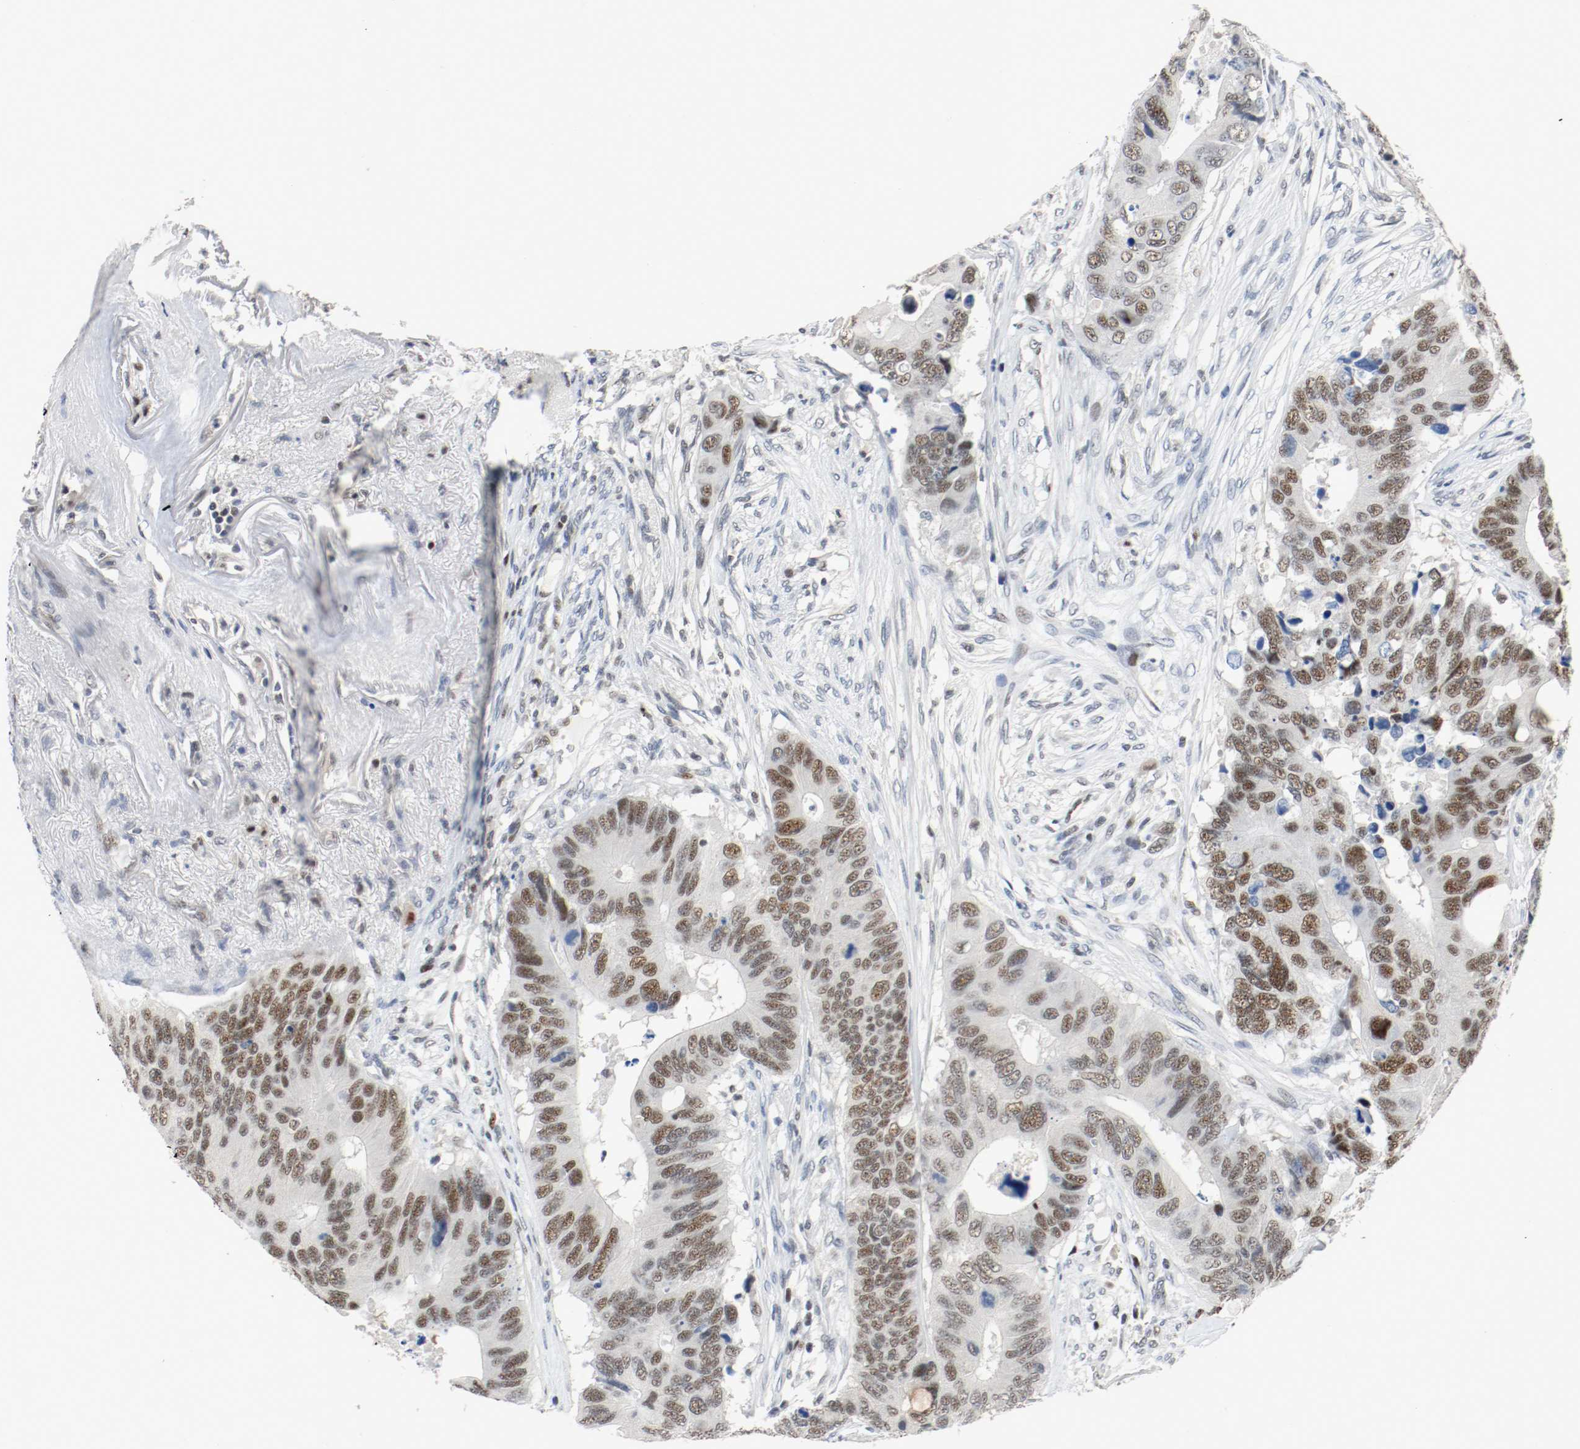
{"staining": {"intensity": "strong", "quantity": ">75%", "location": "nuclear"}, "tissue": "colorectal cancer", "cell_type": "Tumor cells", "image_type": "cancer", "snomed": [{"axis": "morphology", "description": "Adenocarcinoma, NOS"}, {"axis": "topography", "description": "Colon"}], "caption": "Immunohistochemistry (IHC) of human colorectal cancer displays high levels of strong nuclear expression in about >75% of tumor cells.", "gene": "ASH1L", "patient": {"sex": "male", "age": 71}}